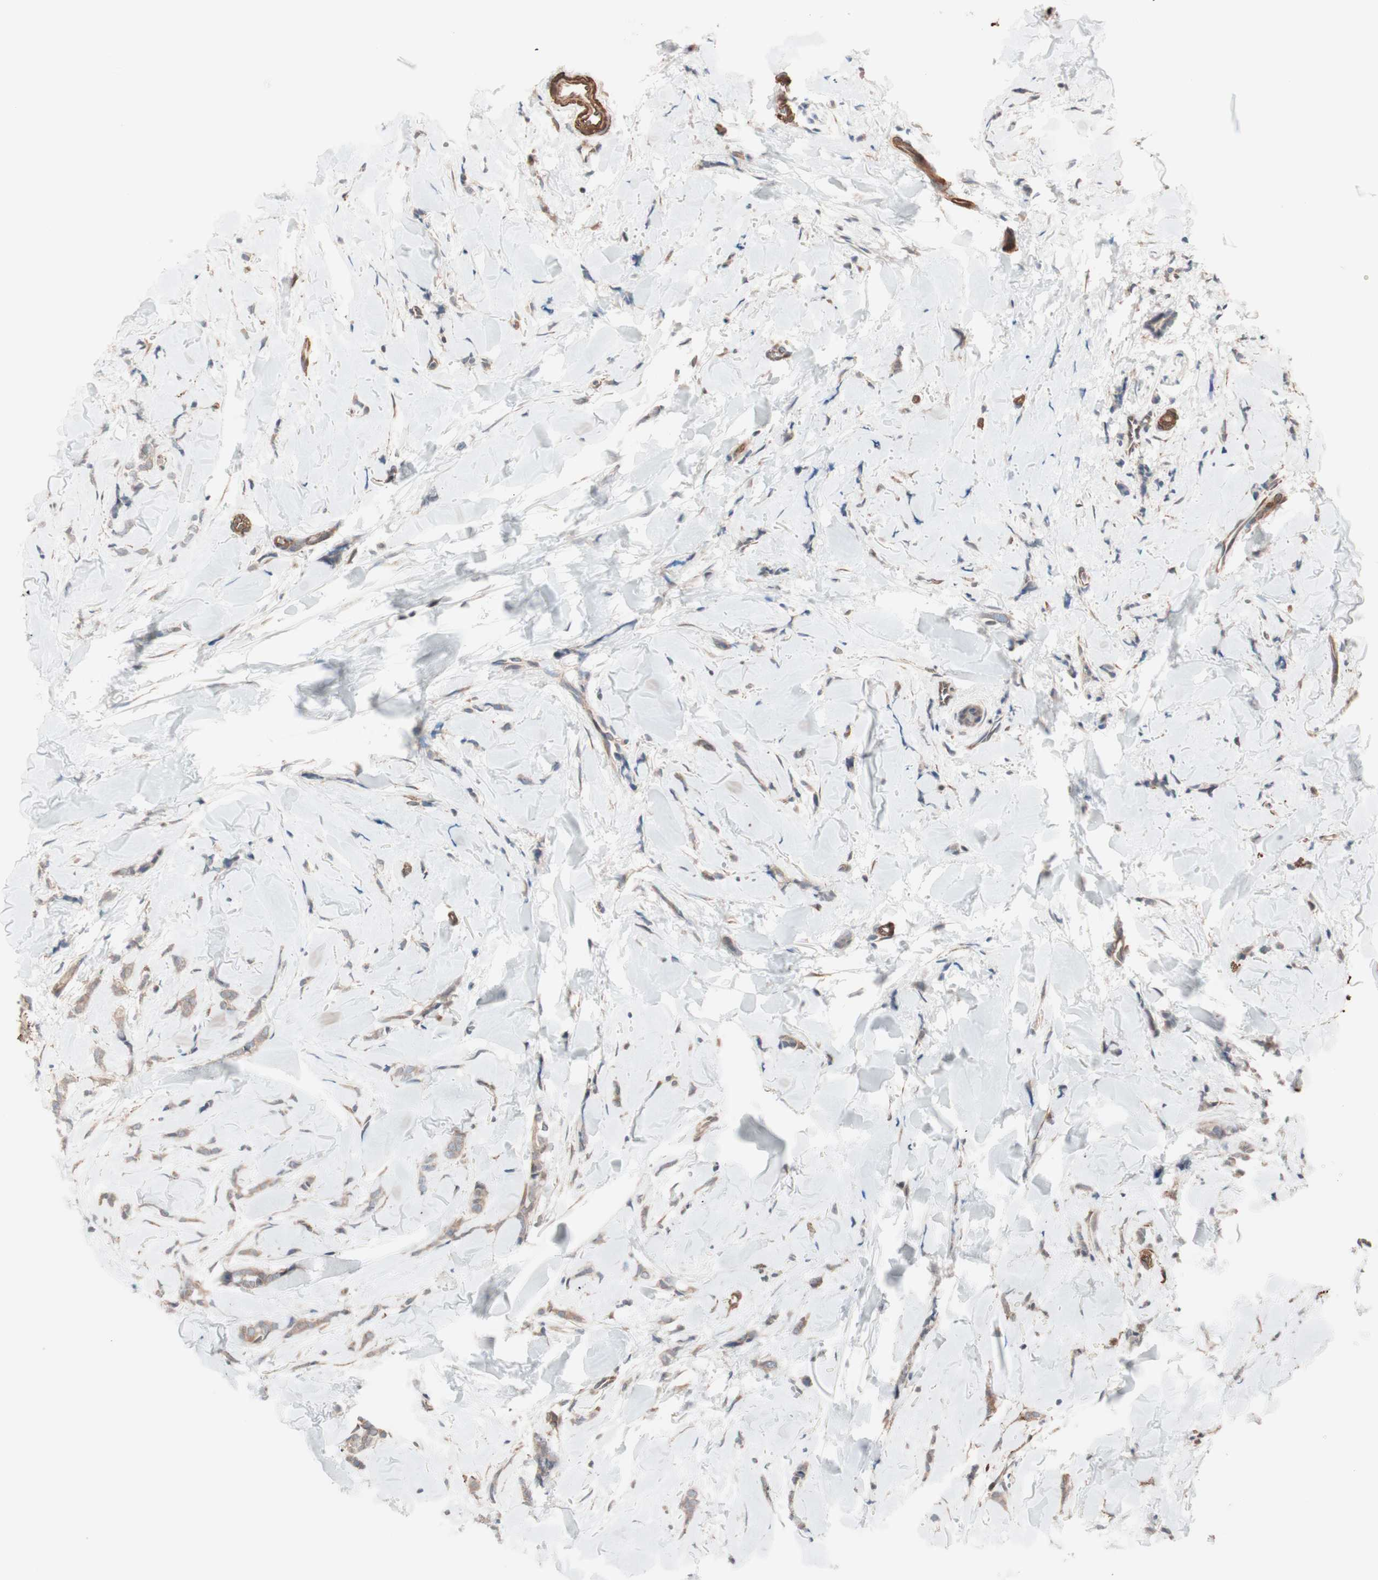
{"staining": {"intensity": "weak", "quantity": ">75%", "location": "cytoplasmic/membranous"}, "tissue": "breast cancer", "cell_type": "Tumor cells", "image_type": "cancer", "snomed": [{"axis": "morphology", "description": "Lobular carcinoma"}, {"axis": "topography", "description": "Skin"}, {"axis": "topography", "description": "Breast"}], "caption": "Breast lobular carcinoma stained with a protein marker demonstrates weak staining in tumor cells.", "gene": "ALG5", "patient": {"sex": "female", "age": 46}}